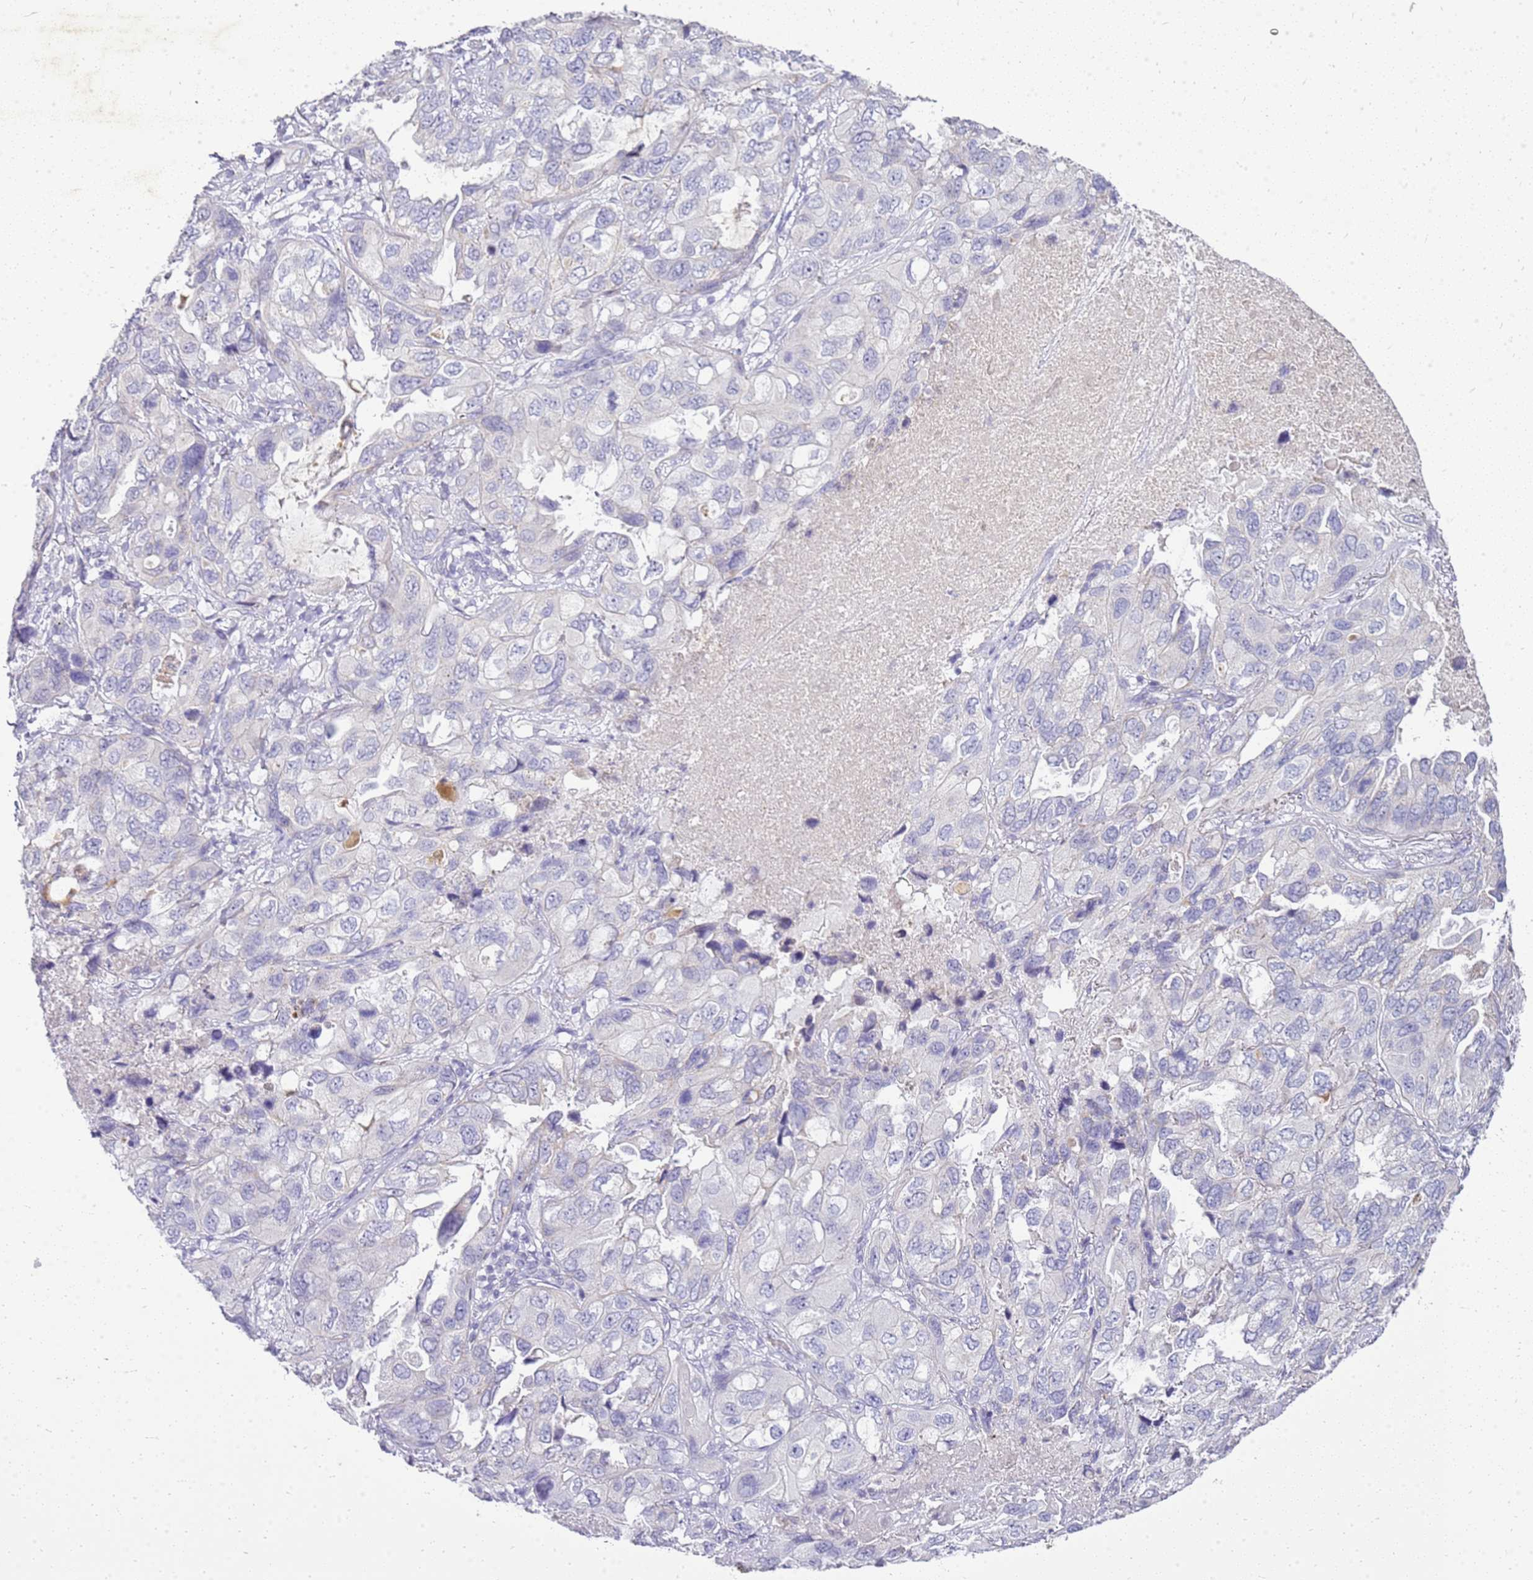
{"staining": {"intensity": "negative", "quantity": "none", "location": "none"}, "tissue": "lung cancer", "cell_type": "Tumor cells", "image_type": "cancer", "snomed": [{"axis": "morphology", "description": "Squamous cell carcinoma, NOS"}, {"axis": "topography", "description": "Lung"}], "caption": "The photomicrograph exhibits no significant positivity in tumor cells of lung squamous cell carcinoma.", "gene": "FABP2", "patient": {"sex": "female", "age": 73}}